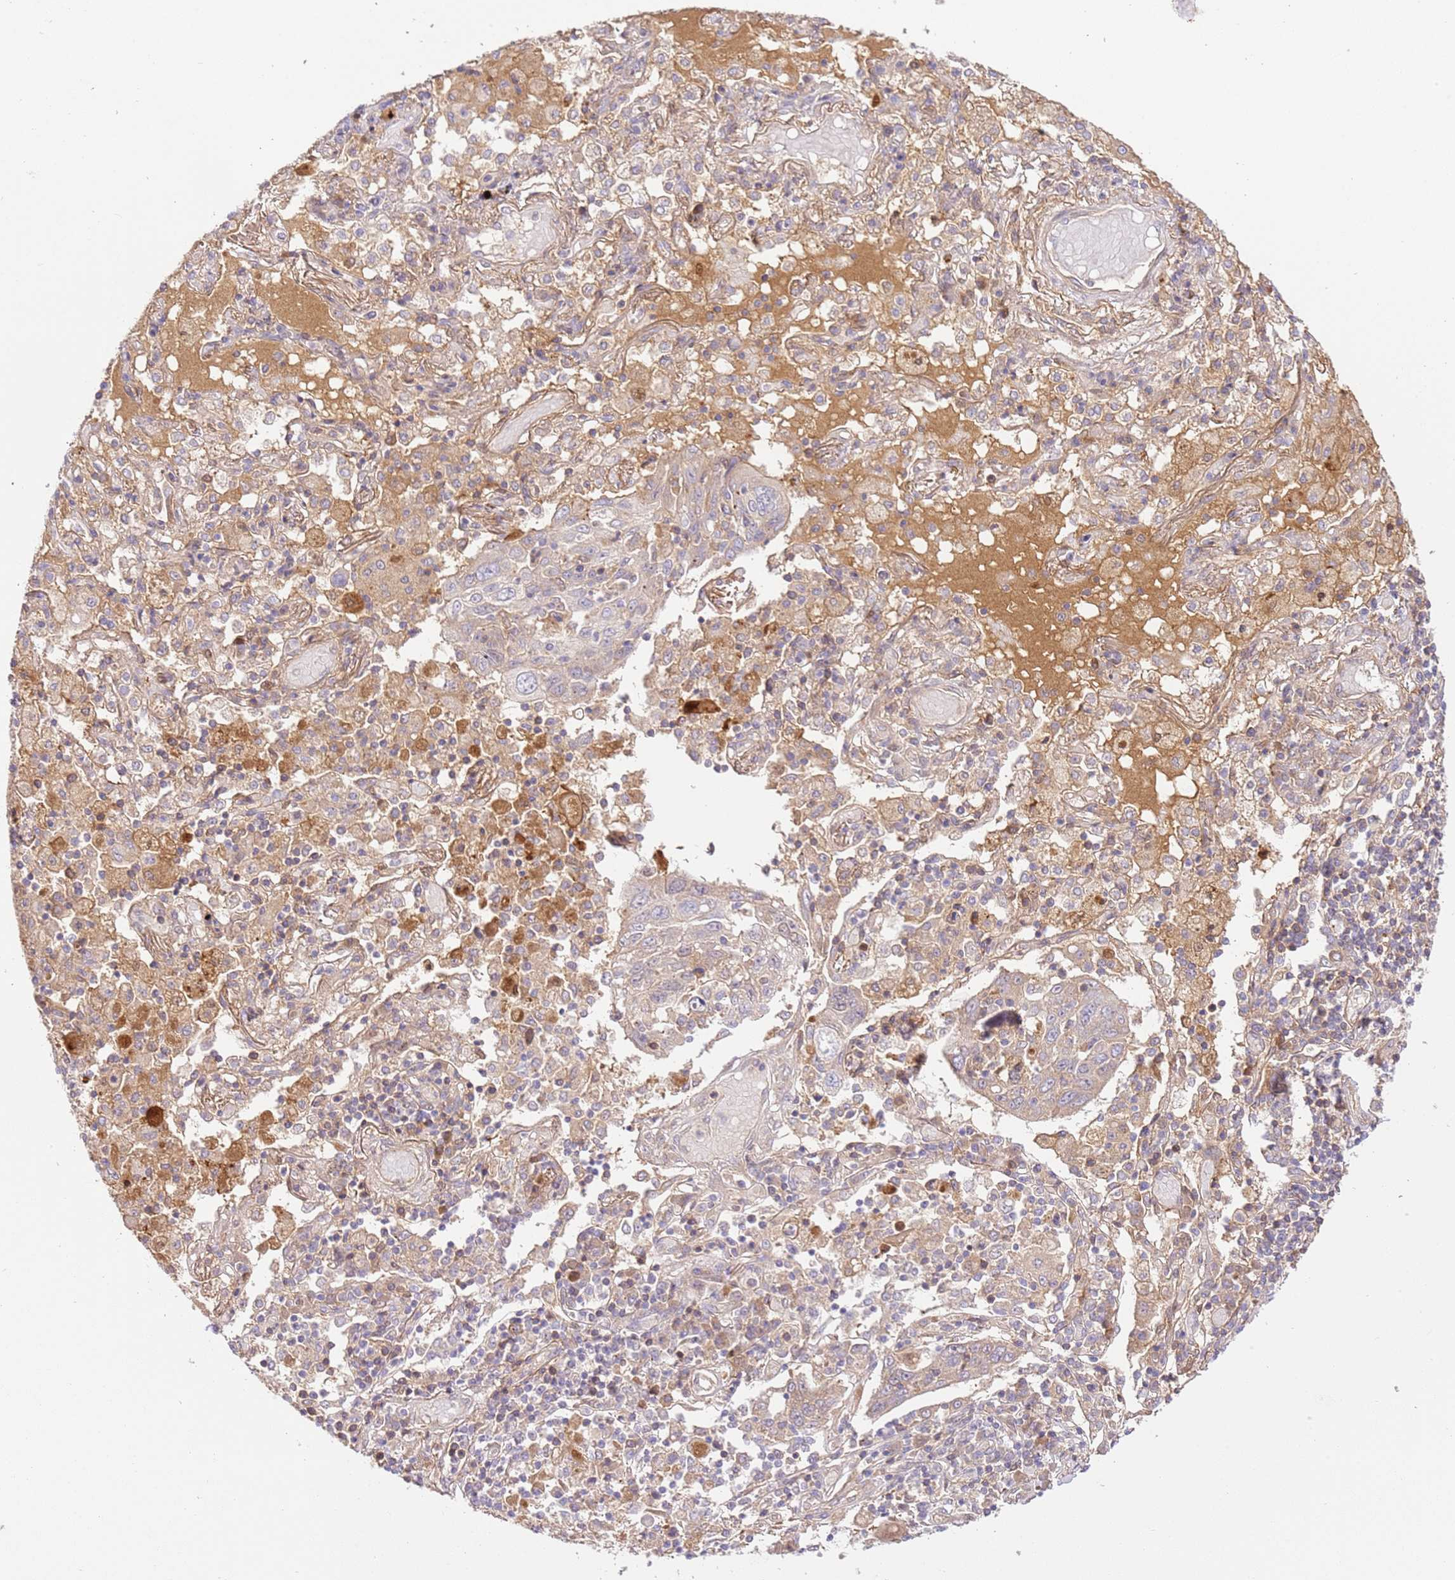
{"staining": {"intensity": "negative", "quantity": "none", "location": "none"}, "tissue": "lung cancer", "cell_type": "Tumor cells", "image_type": "cancer", "snomed": [{"axis": "morphology", "description": "Squamous cell carcinoma, NOS"}, {"axis": "topography", "description": "Lung"}], "caption": "A micrograph of human lung cancer (squamous cell carcinoma) is negative for staining in tumor cells.", "gene": "C8G", "patient": {"sex": "male", "age": 65}}